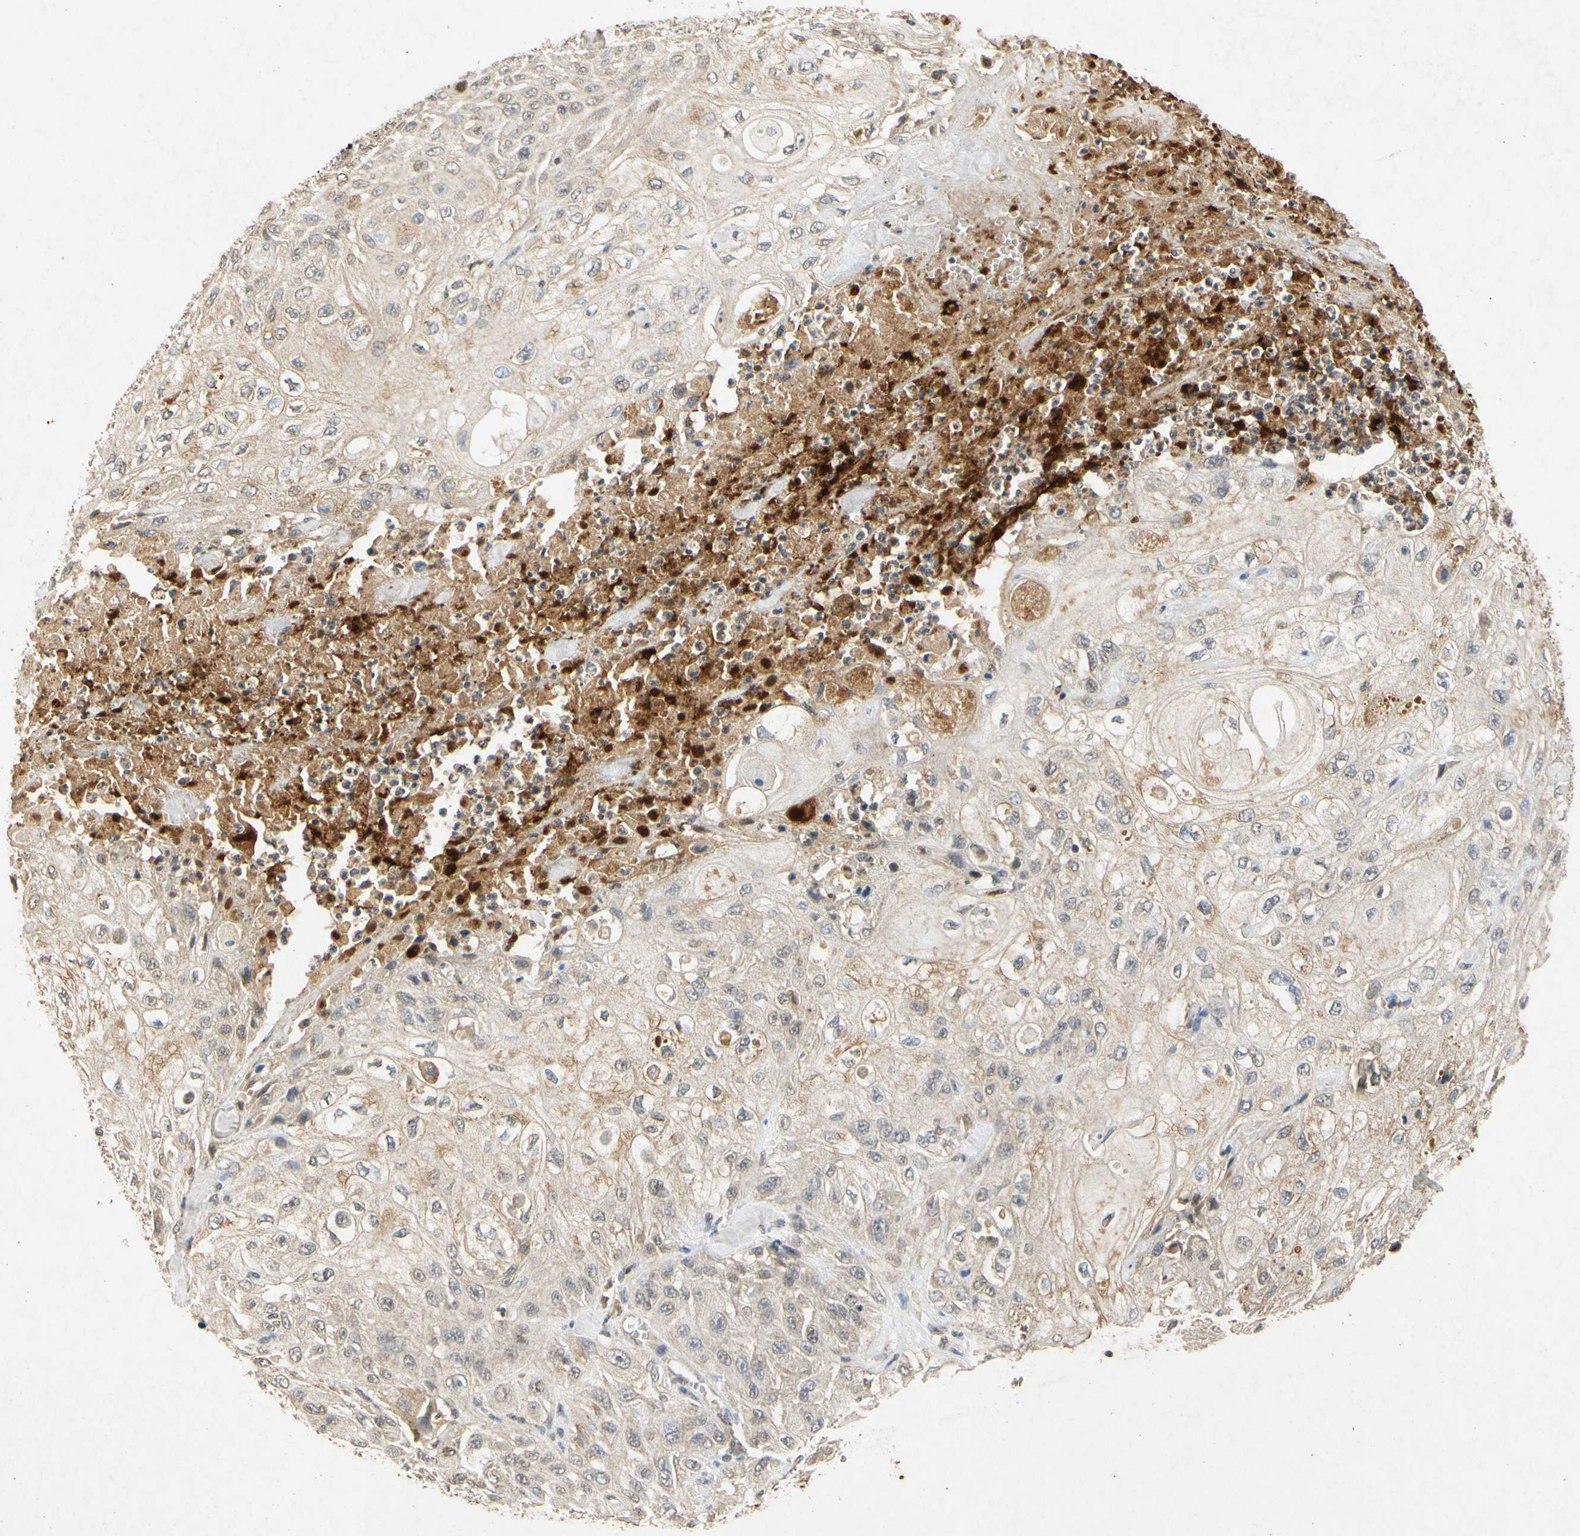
{"staining": {"intensity": "weak", "quantity": "25%-75%", "location": "cytoplasmic/membranous"}, "tissue": "skin cancer", "cell_type": "Tumor cells", "image_type": "cancer", "snomed": [{"axis": "morphology", "description": "Squamous cell carcinoma, NOS"}, {"axis": "morphology", "description": "Squamous cell carcinoma, metastatic, NOS"}, {"axis": "topography", "description": "Skin"}, {"axis": "topography", "description": "Lymph node"}], "caption": "Metastatic squamous cell carcinoma (skin) tissue shows weak cytoplasmic/membranous positivity in approximately 25%-75% of tumor cells", "gene": "CP", "patient": {"sex": "male", "age": 75}}